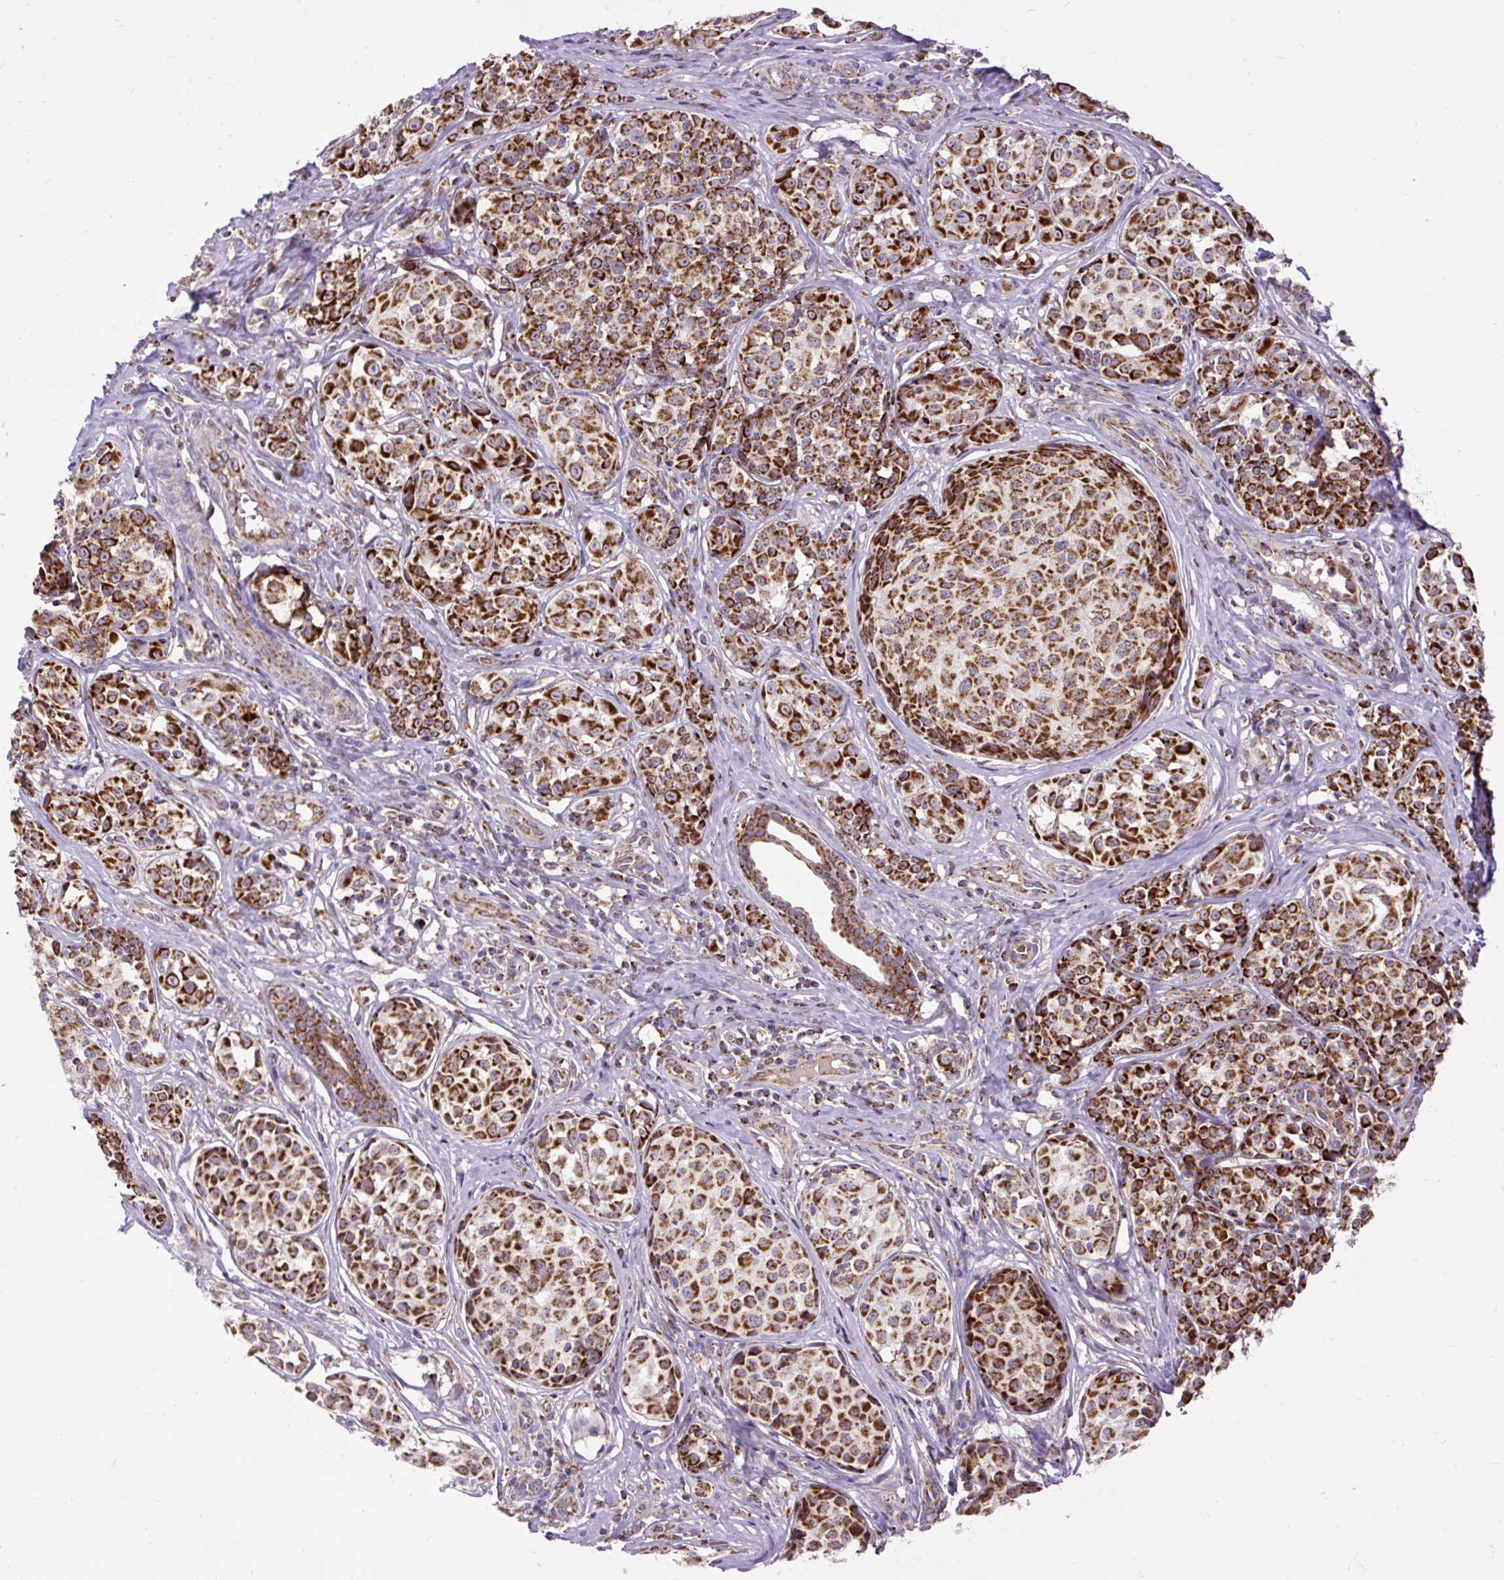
{"staining": {"intensity": "strong", "quantity": ">75%", "location": "cytoplasmic/membranous"}, "tissue": "melanoma", "cell_type": "Tumor cells", "image_type": "cancer", "snomed": [{"axis": "morphology", "description": "Malignant melanoma, NOS"}, {"axis": "topography", "description": "Skin"}], "caption": "A high amount of strong cytoplasmic/membranous expression is appreciated in about >75% of tumor cells in malignant melanoma tissue.", "gene": "TOMM40", "patient": {"sex": "female", "age": 35}}